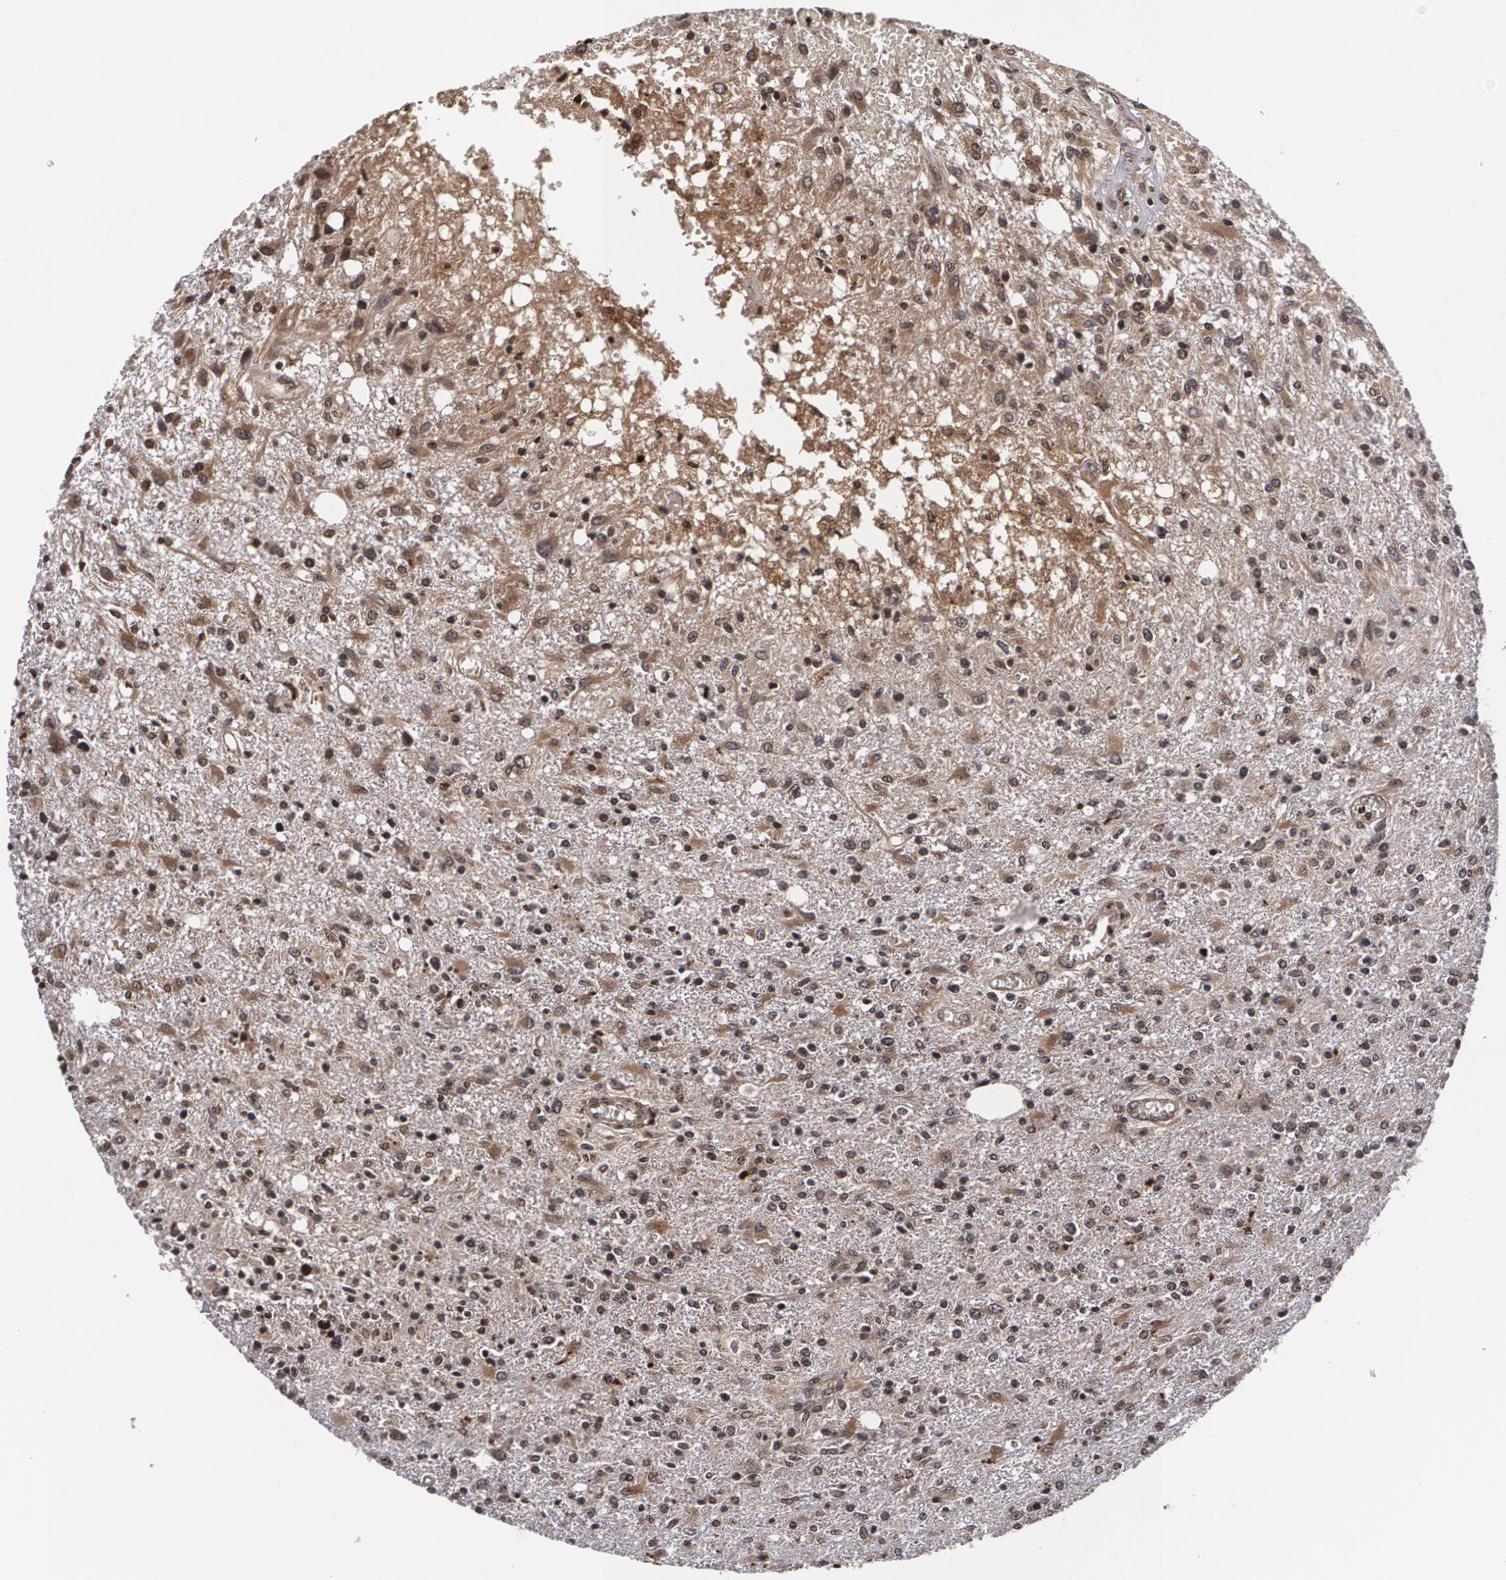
{"staining": {"intensity": "moderate", "quantity": ">75%", "location": "cytoplasmic/membranous,nuclear"}, "tissue": "glioma", "cell_type": "Tumor cells", "image_type": "cancer", "snomed": [{"axis": "morphology", "description": "Glioma, malignant, High grade"}, {"axis": "topography", "description": "Cerebral cortex"}], "caption": "Protein staining by IHC exhibits moderate cytoplasmic/membranous and nuclear positivity in approximately >75% of tumor cells in high-grade glioma (malignant).", "gene": "MVP", "patient": {"sex": "male", "age": 76}}